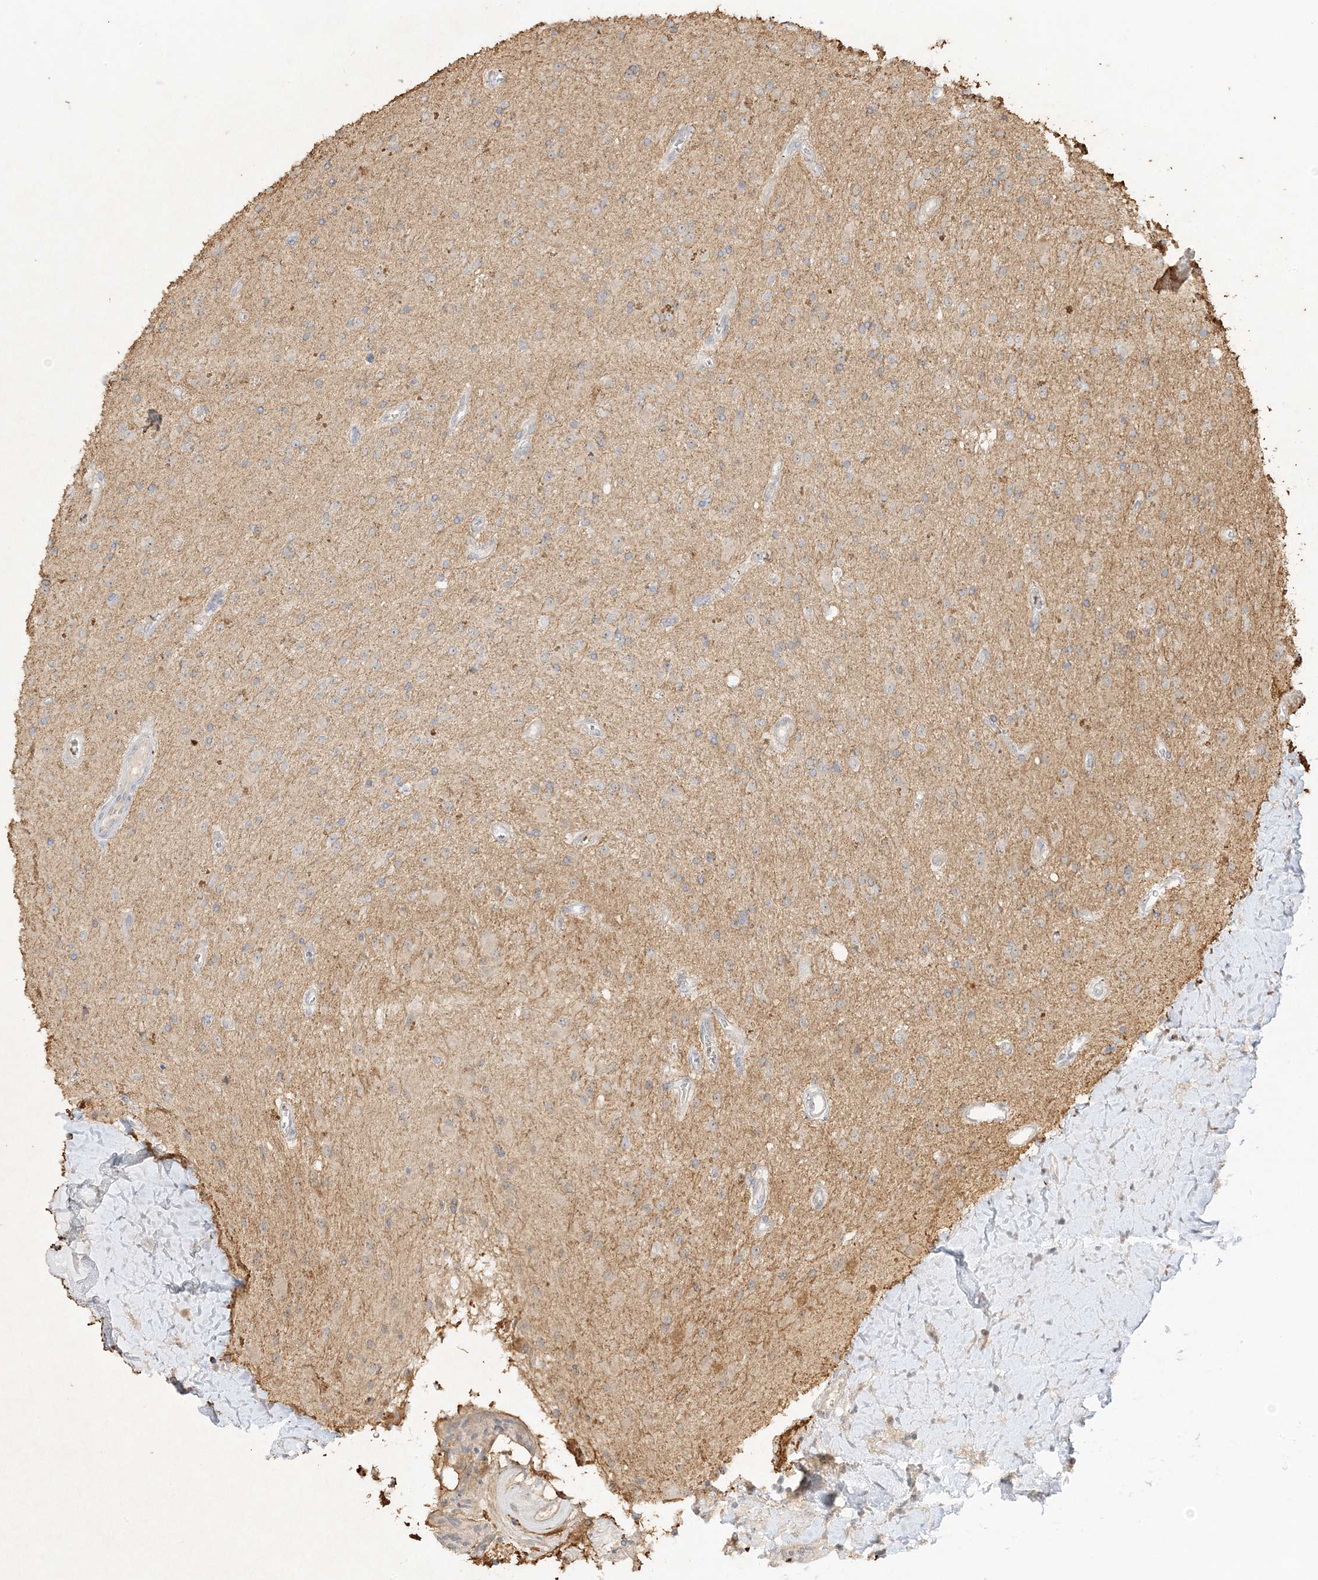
{"staining": {"intensity": "negative", "quantity": "none", "location": "none"}, "tissue": "glioma", "cell_type": "Tumor cells", "image_type": "cancer", "snomed": [{"axis": "morphology", "description": "Glioma, malignant, High grade"}, {"axis": "topography", "description": "Brain"}], "caption": "This image is of glioma stained with IHC to label a protein in brown with the nuclei are counter-stained blue. There is no staining in tumor cells.", "gene": "ETAA1", "patient": {"sex": "male", "age": 34}}